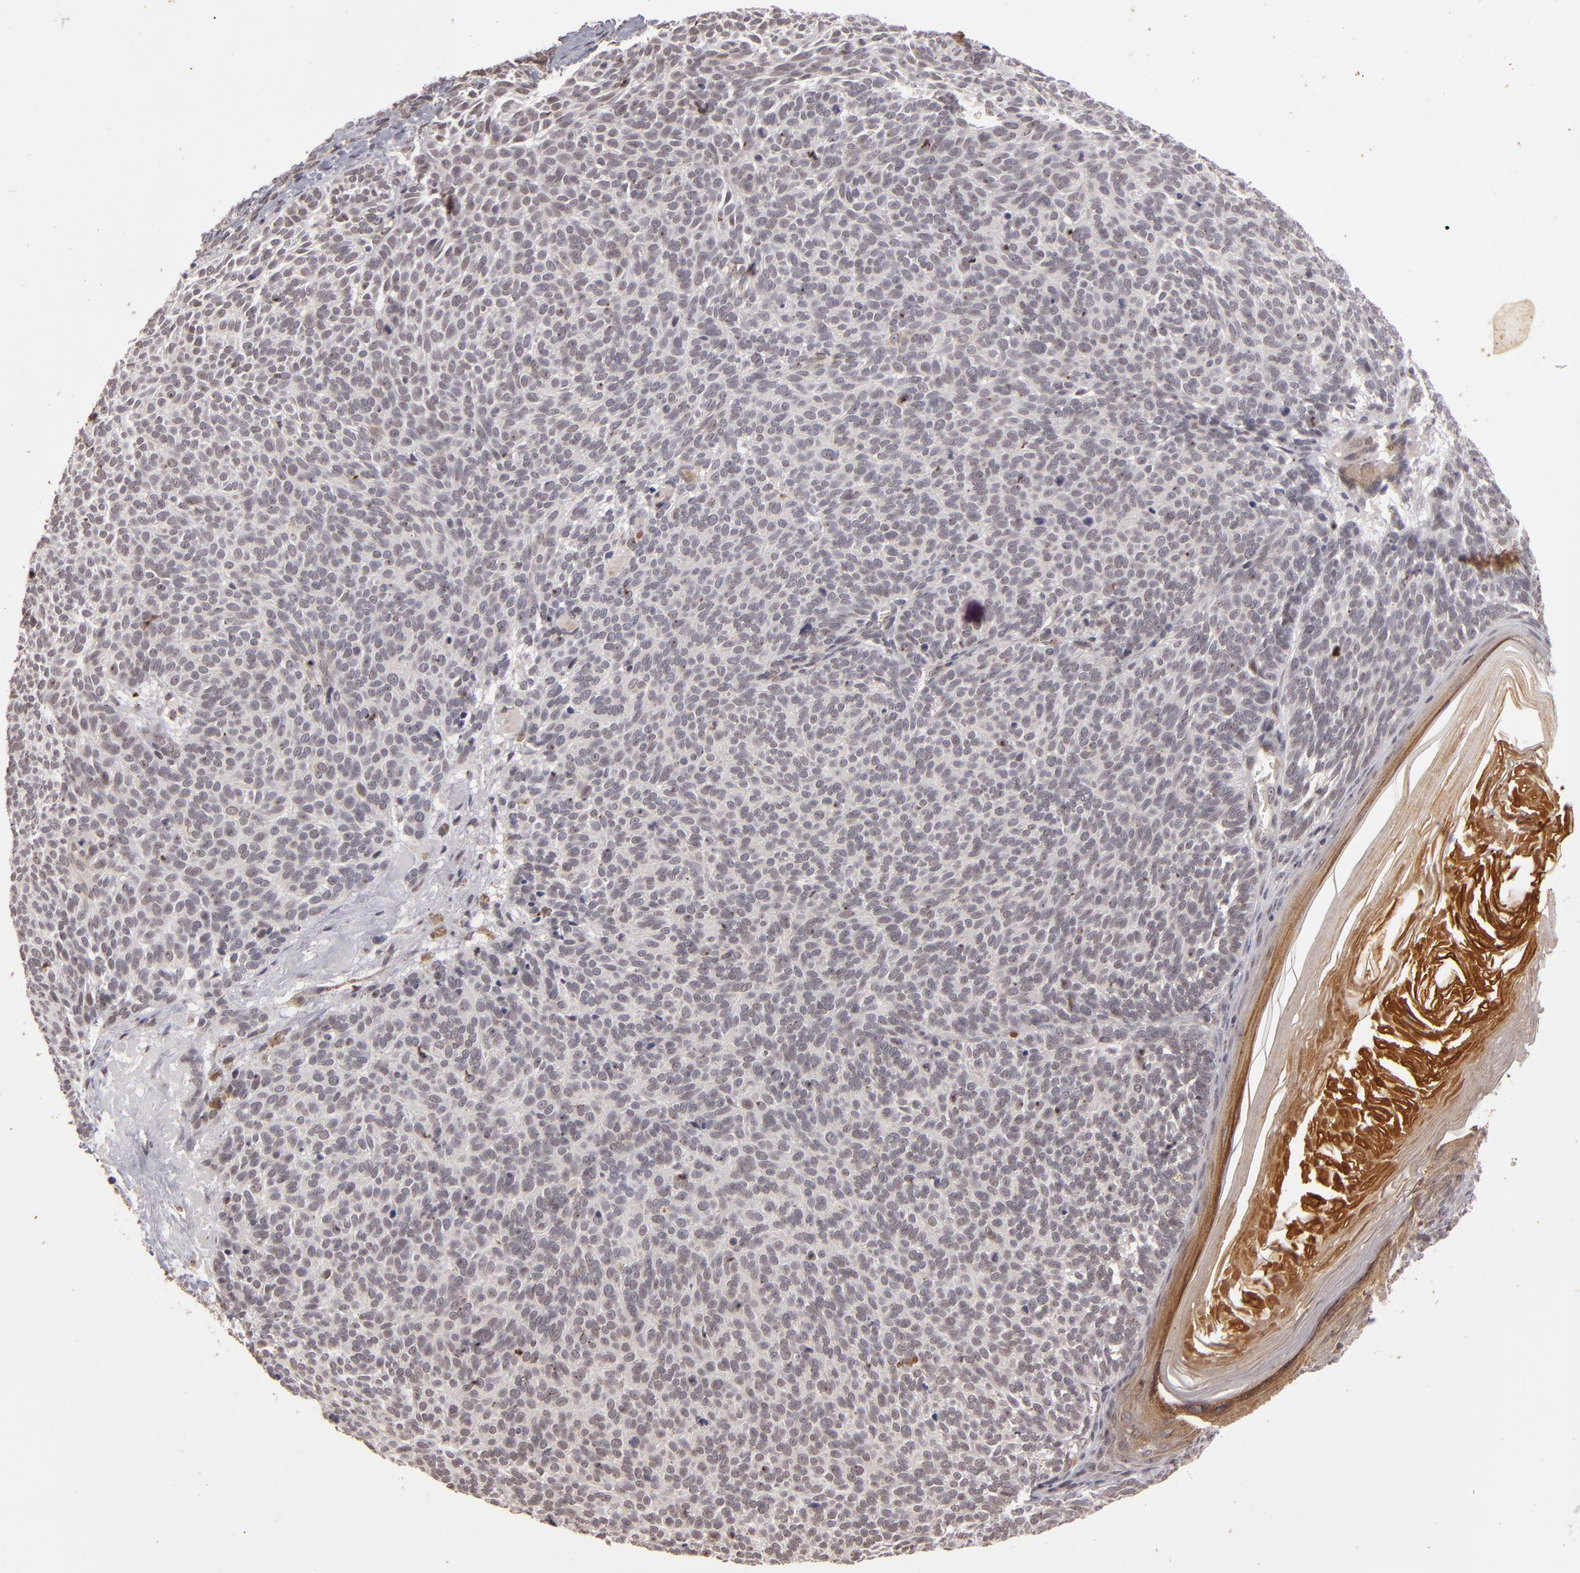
{"staining": {"intensity": "negative", "quantity": "none", "location": "none"}, "tissue": "skin cancer", "cell_type": "Tumor cells", "image_type": "cancer", "snomed": [{"axis": "morphology", "description": "Basal cell carcinoma"}, {"axis": "topography", "description": "Skin"}], "caption": "DAB (3,3'-diaminobenzidine) immunohistochemical staining of skin cancer demonstrates no significant staining in tumor cells.", "gene": "DFFA", "patient": {"sex": "male", "age": 63}}